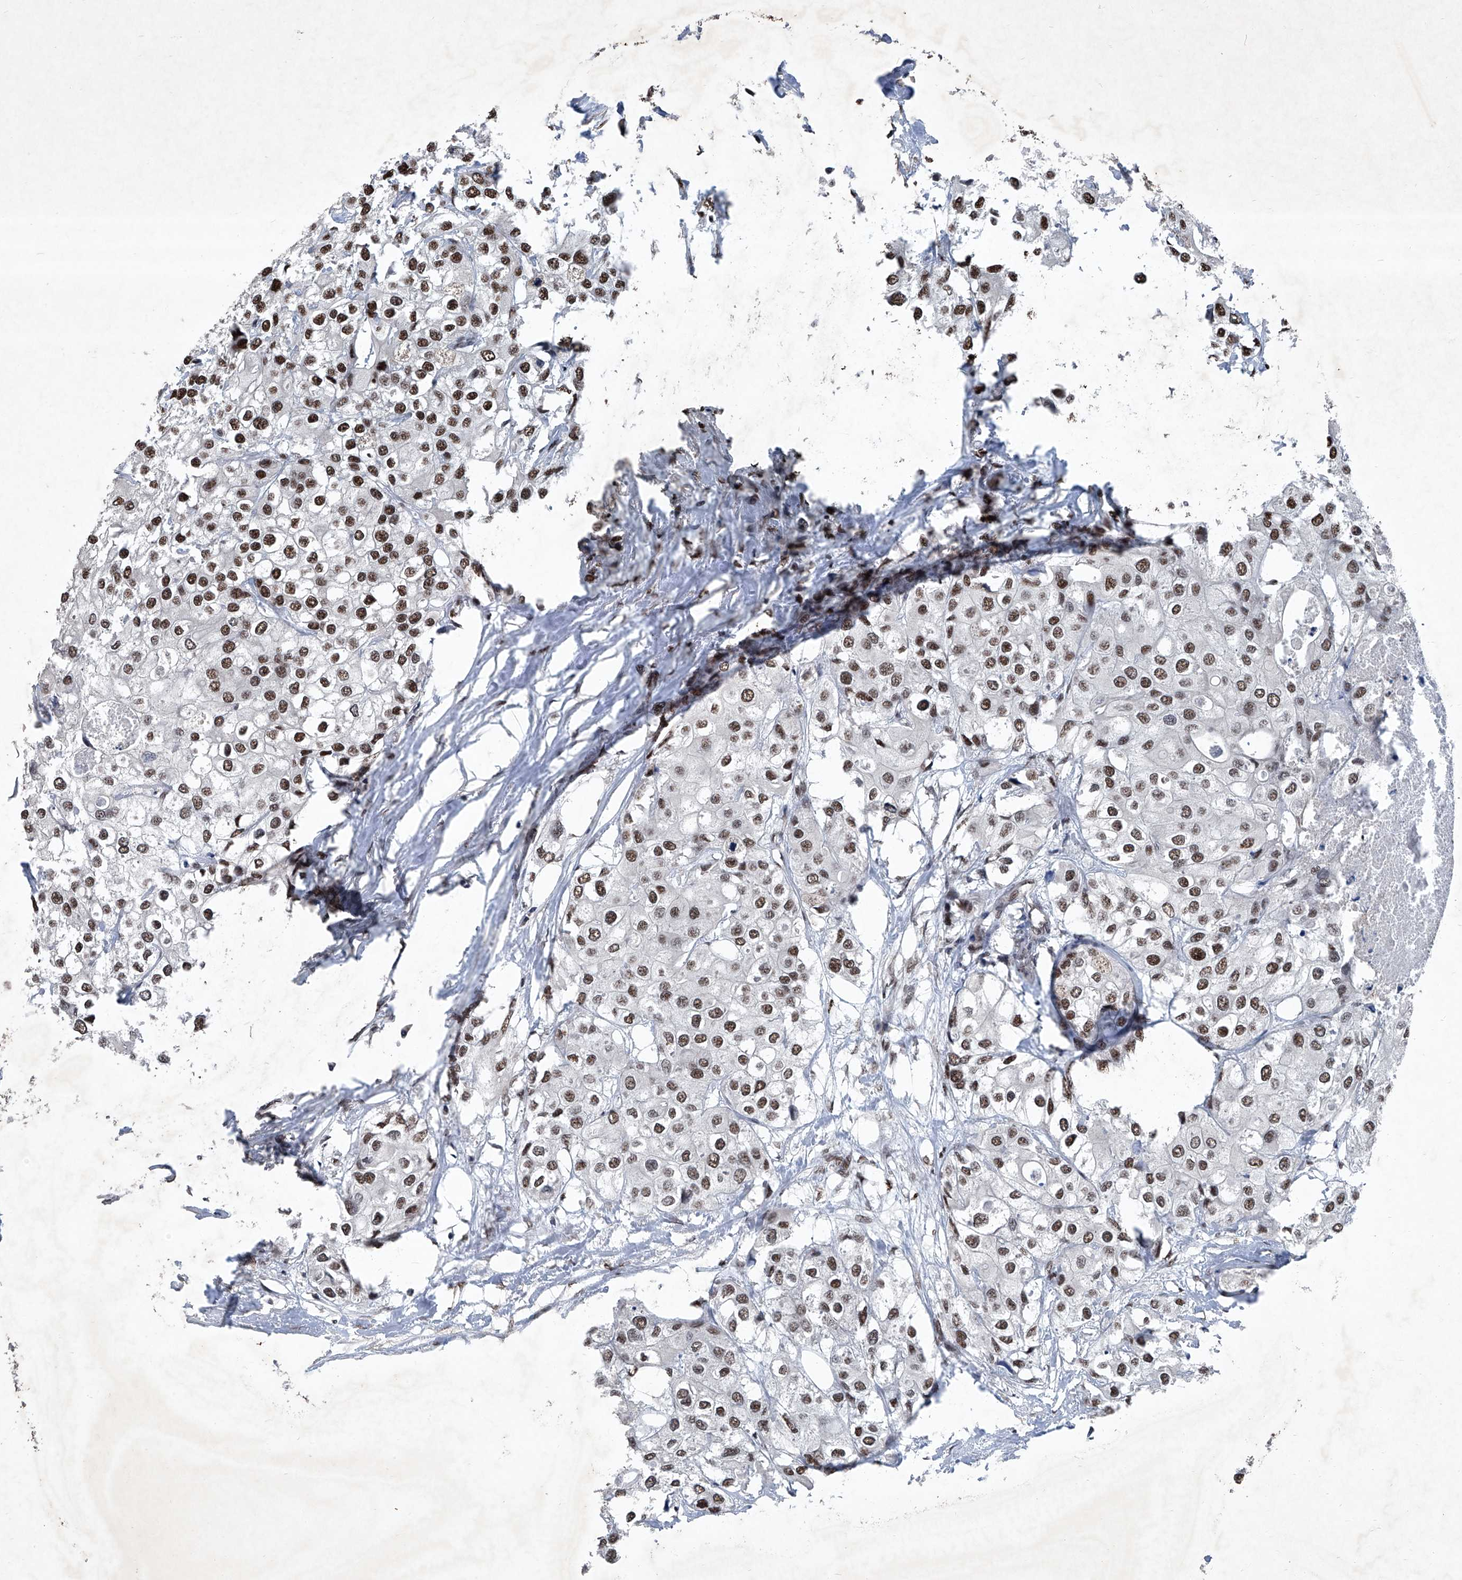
{"staining": {"intensity": "strong", "quantity": ">75%", "location": "nuclear"}, "tissue": "urothelial cancer", "cell_type": "Tumor cells", "image_type": "cancer", "snomed": [{"axis": "morphology", "description": "Urothelial carcinoma, High grade"}, {"axis": "topography", "description": "Urinary bladder"}], "caption": "Immunohistochemistry image of neoplastic tissue: human urothelial cancer stained using IHC exhibits high levels of strong protein expression localized specifically in the nuclear of tumor cells, appearing as a nuclear brown color.", "gene": "DDX39B", "patient": {"sex": "male", "age": 64}}